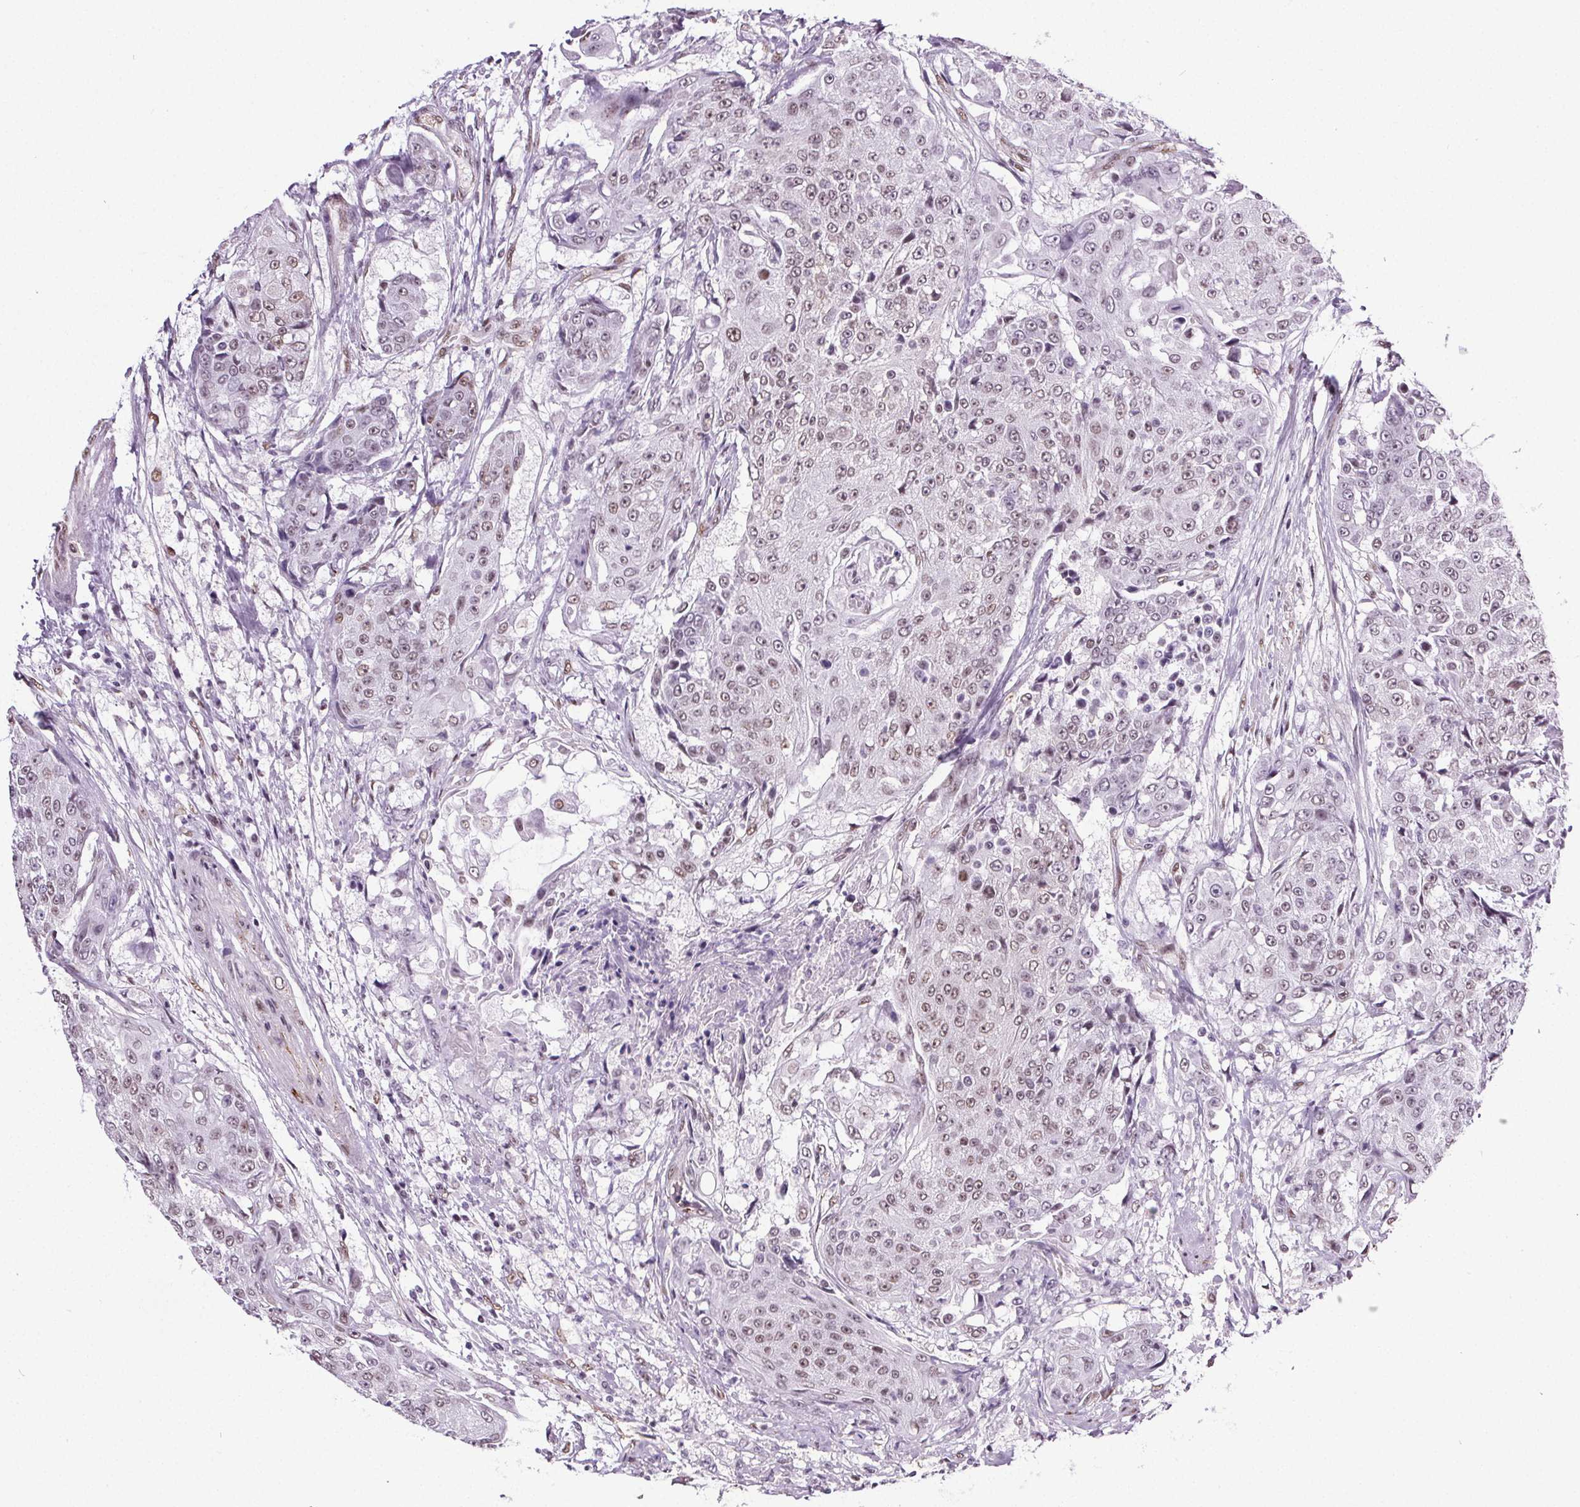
{"staining": {"intensity": "weak", "quantity": ">75%", "location": "nuclear"}, "tissue": "urothelial cancer", "cell_type": "Tumor cells", "image_type": "cancer", "snomed": [{"axis": "morphology", "description": "Urothelial carcinoma, High grade"}, {"axis": "topography", "description": "Urinary bladder"}], "caption": "Immunohistochemical staining of human urothelial carcinoma (high-grade) displays weak nuclear protein expression in approximately >75% of tumor cells.", "gene": "GP6", "patient": {"sex": "female", "age": 63}}